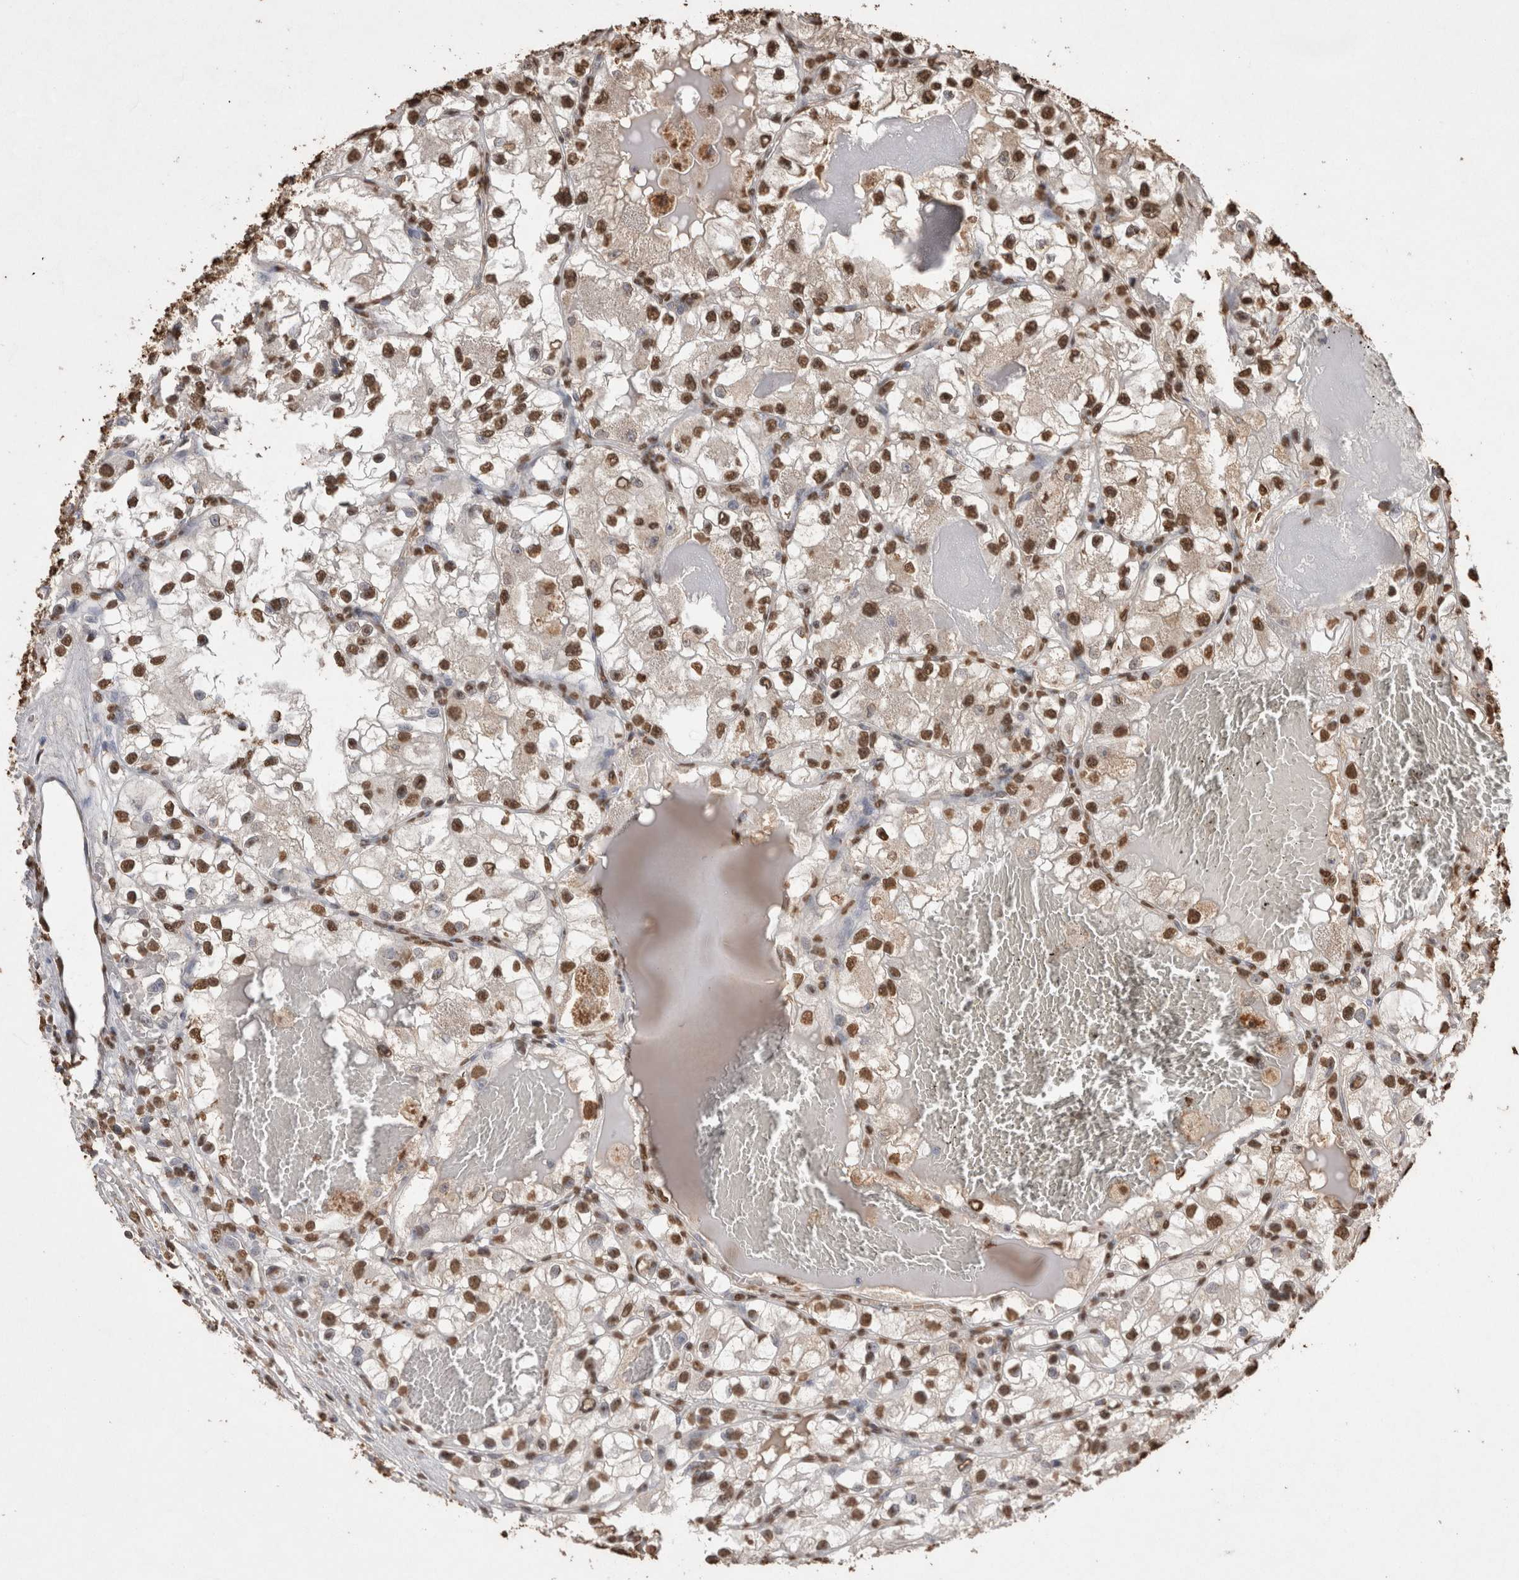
{"staining": {"intensity": "moderate", "quantity": ">75%", "location": "nuclear"}, "tissue": "renal cancer", "cell_type": "Tumor cells", "image_type": "cancer", "snomed": [{"axis": "morphology", "description": "Adenocarcinoma, NOS"}, {"axis": "topography", "description": "Kidney"}], "caption": "The image exhibits a brown stain indicating the presence of a protein in the nuclear of tumor cells in renal cancer (adenocarcinoma). The staining is performed using DAB brown chromogen to label protein expression. The nuclei are counter-stained blue using hematoxylin.", "gene": "POU5F1", "patient": {"sex": "female", "age": 57}}